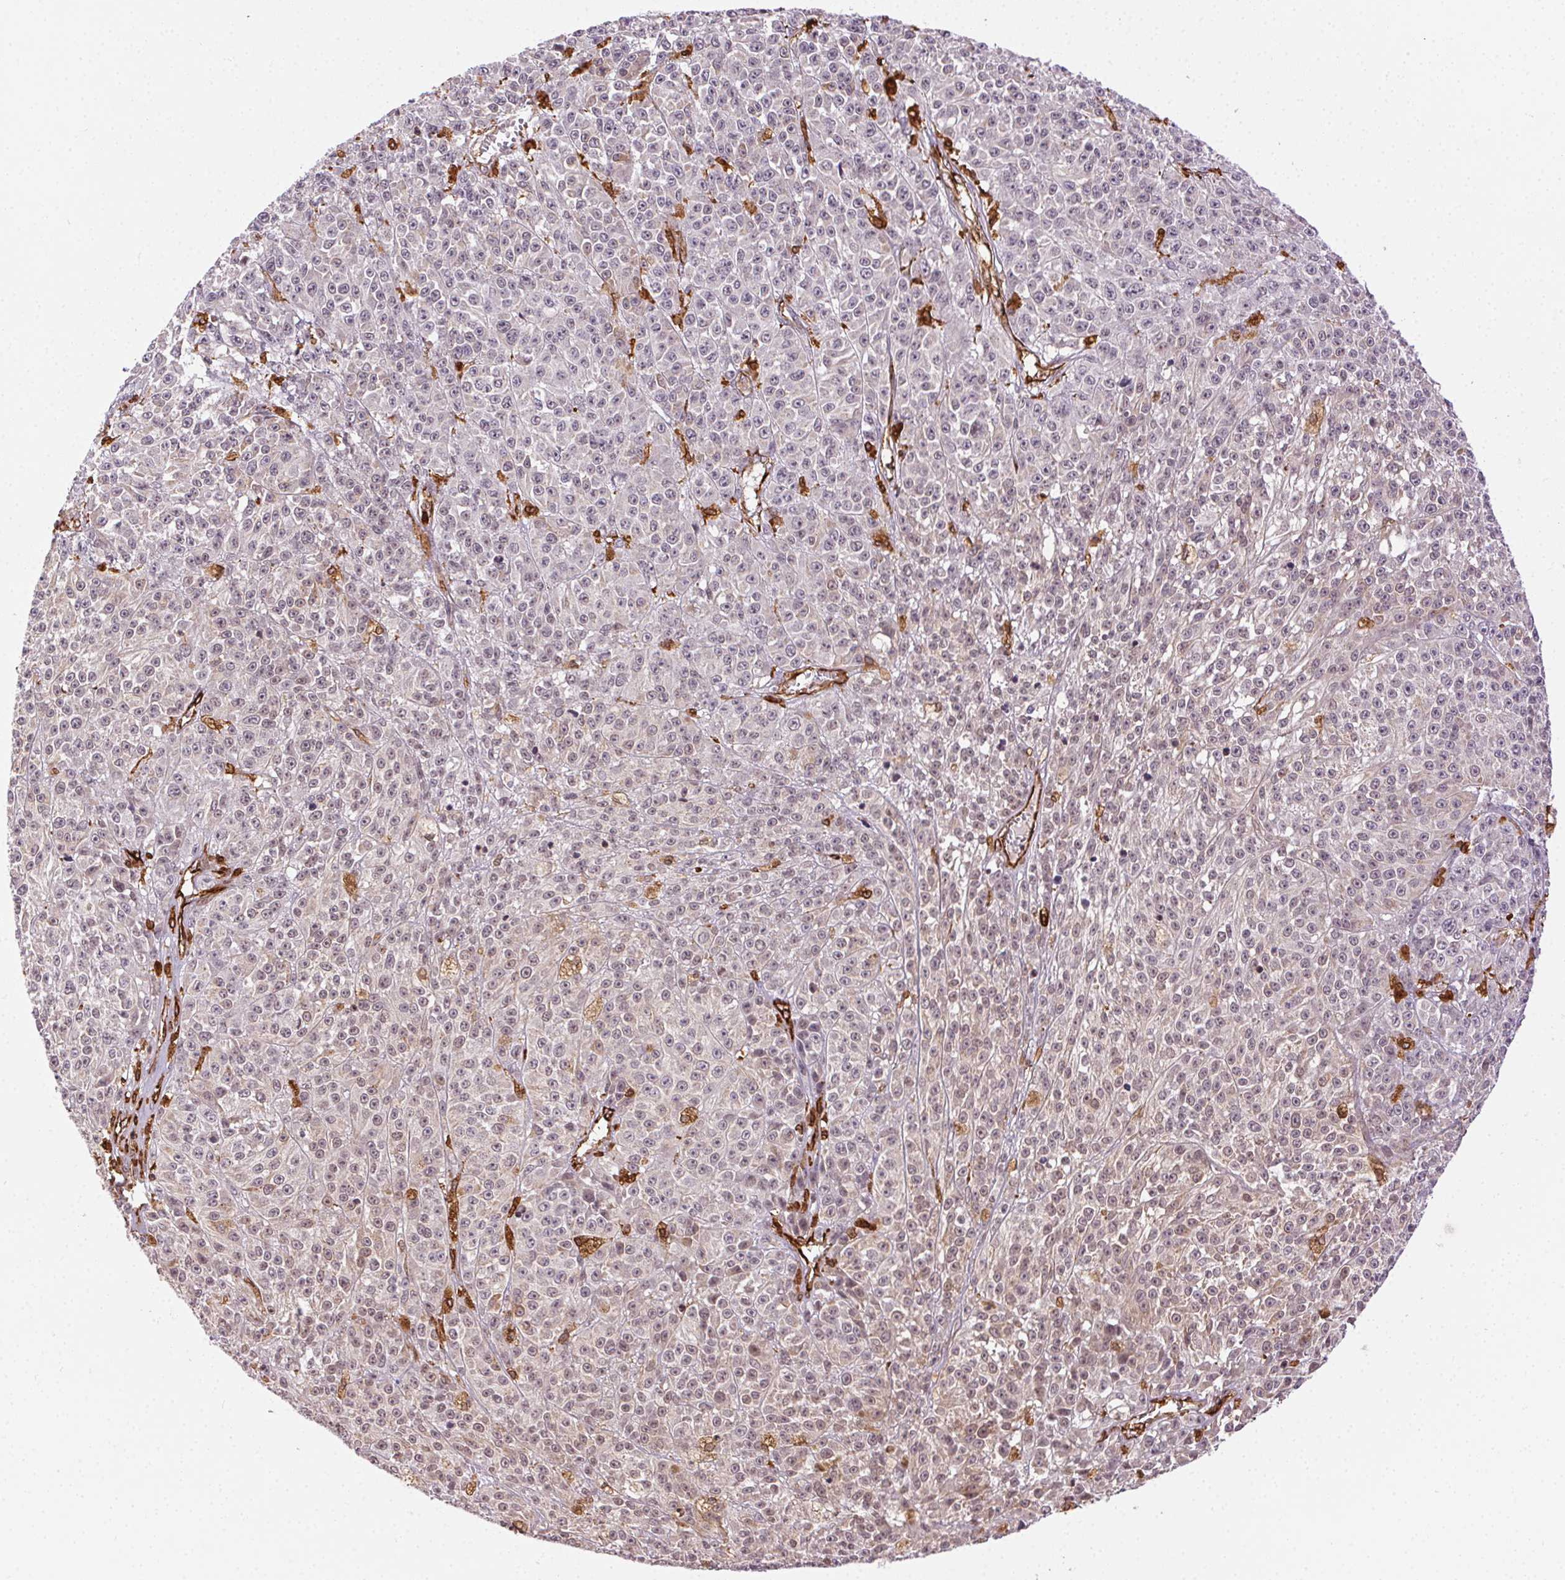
{"staining": {"intensity": "weak", "quantity": "<25%", "location": "cytoplasmic/membranous"}, "tissue": "melanoma", "cell_type": "Tumor cells", "image_type": "cancer", "snomed": [{"axis": "morphology", "description": "Malignant melanoma, NOS"}, {"axis": "topography", "description": "Skin"}], "caption": "Human melanoma stained for a protein using IHC displays no expression in tumor cells.", "gene": "RNASET2", "patient": {"sex": "female", "age": 58}}